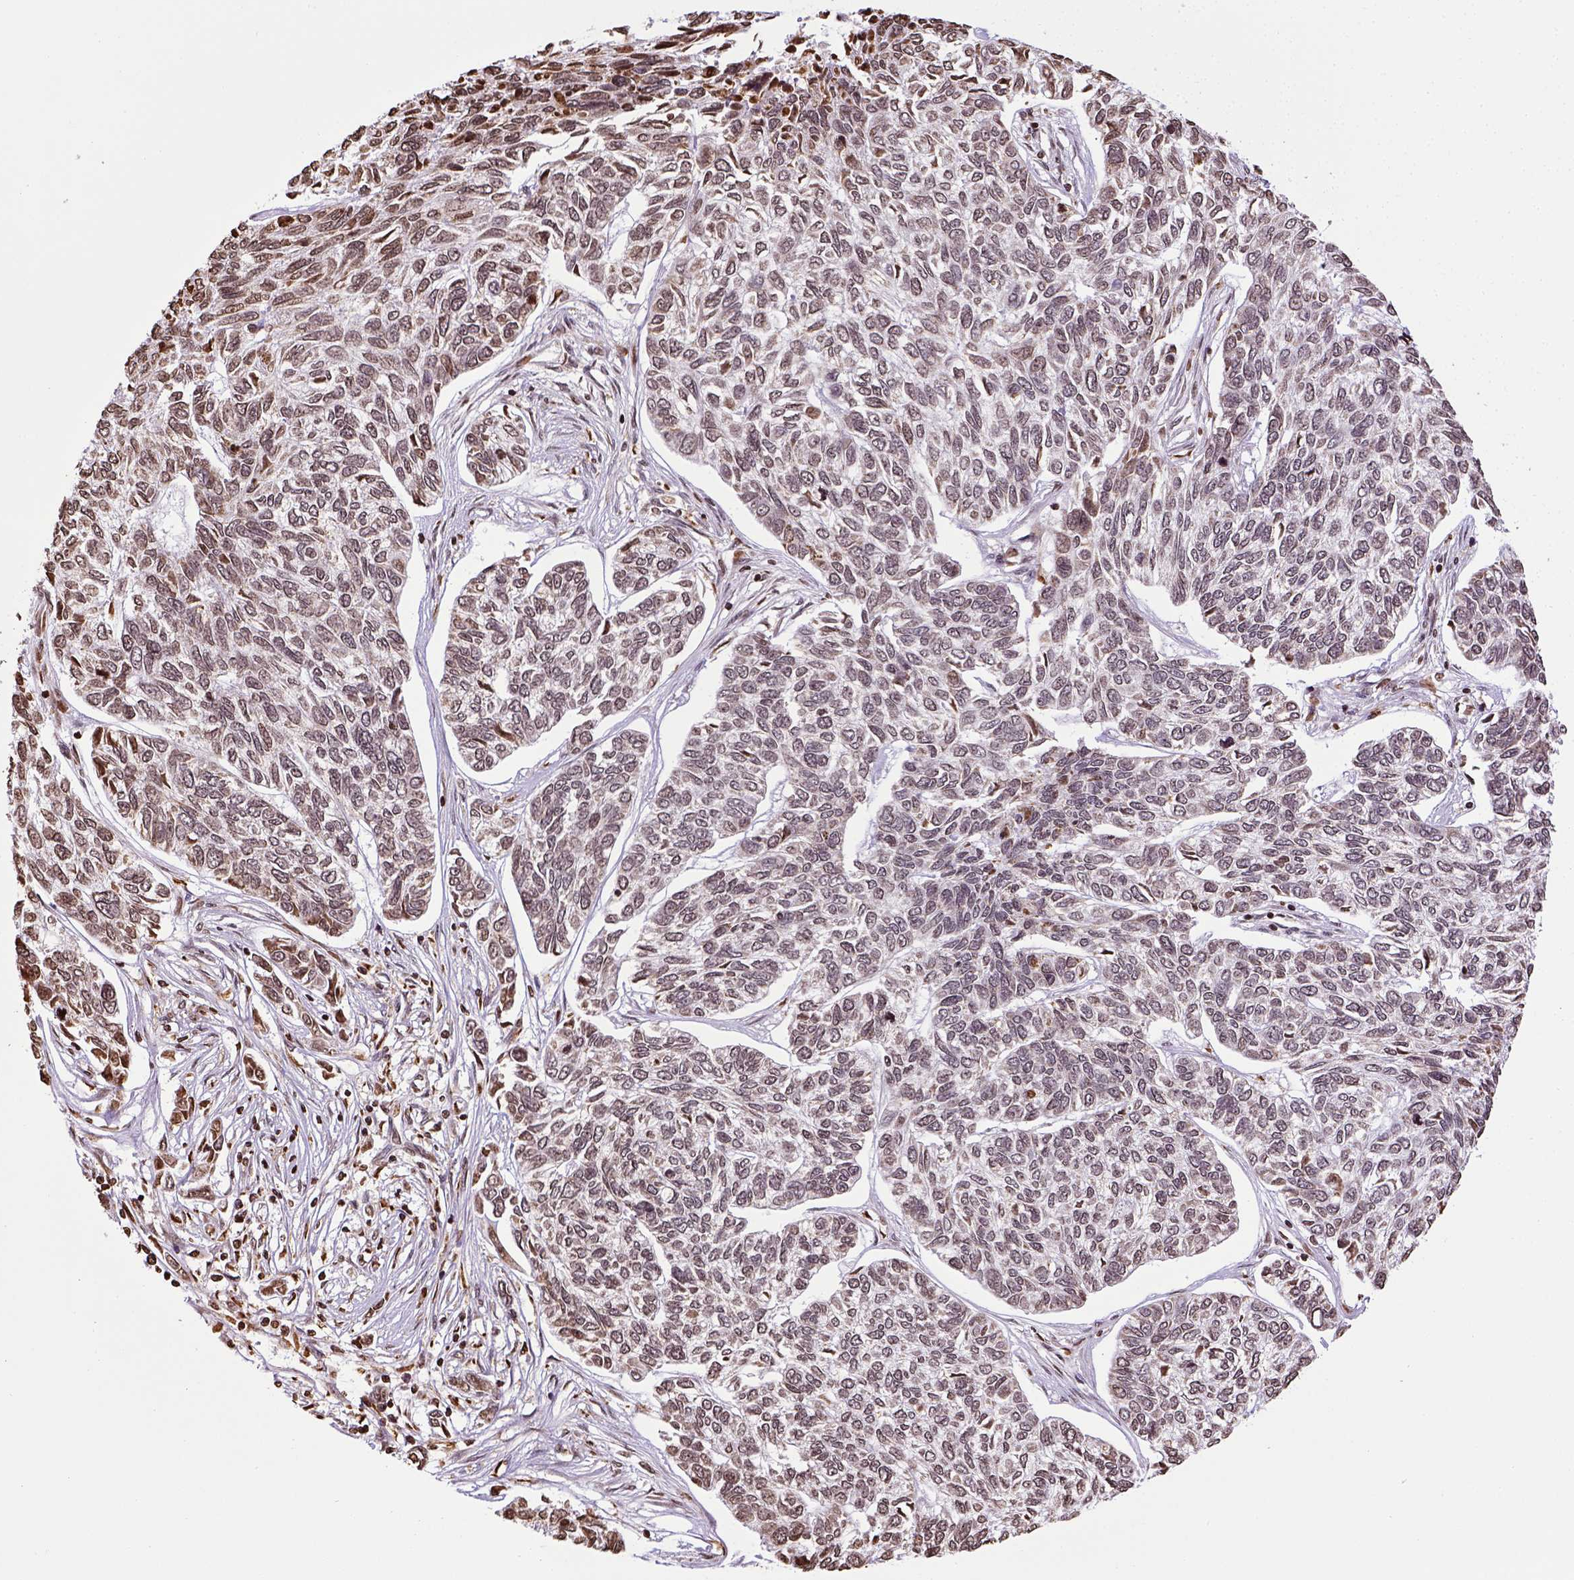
{"staining": {"intensity": "moderate", "quantity": ">75%", "location": "nuclear"}, "tissue": "skin cancer", "cell_type": "Tumor cells", "image_type": "cancer", "snomed": [{"axis": "morphology", "description": "Basal cell carcinoma"}, {"axis": "topography", "description": "Skin"}], "caption": "DAB (3,3'-diaminobenzidine) immunohistochemical staining of human skin basal cell carcinoma reveals moderate nuclear protein staining in approximately >75% of tumor cells. Ihc stains the protein in brown and the nuclei are stained blue.", "gene": "ZNF75D", "patient": {"sex": "female", "age": 65}}